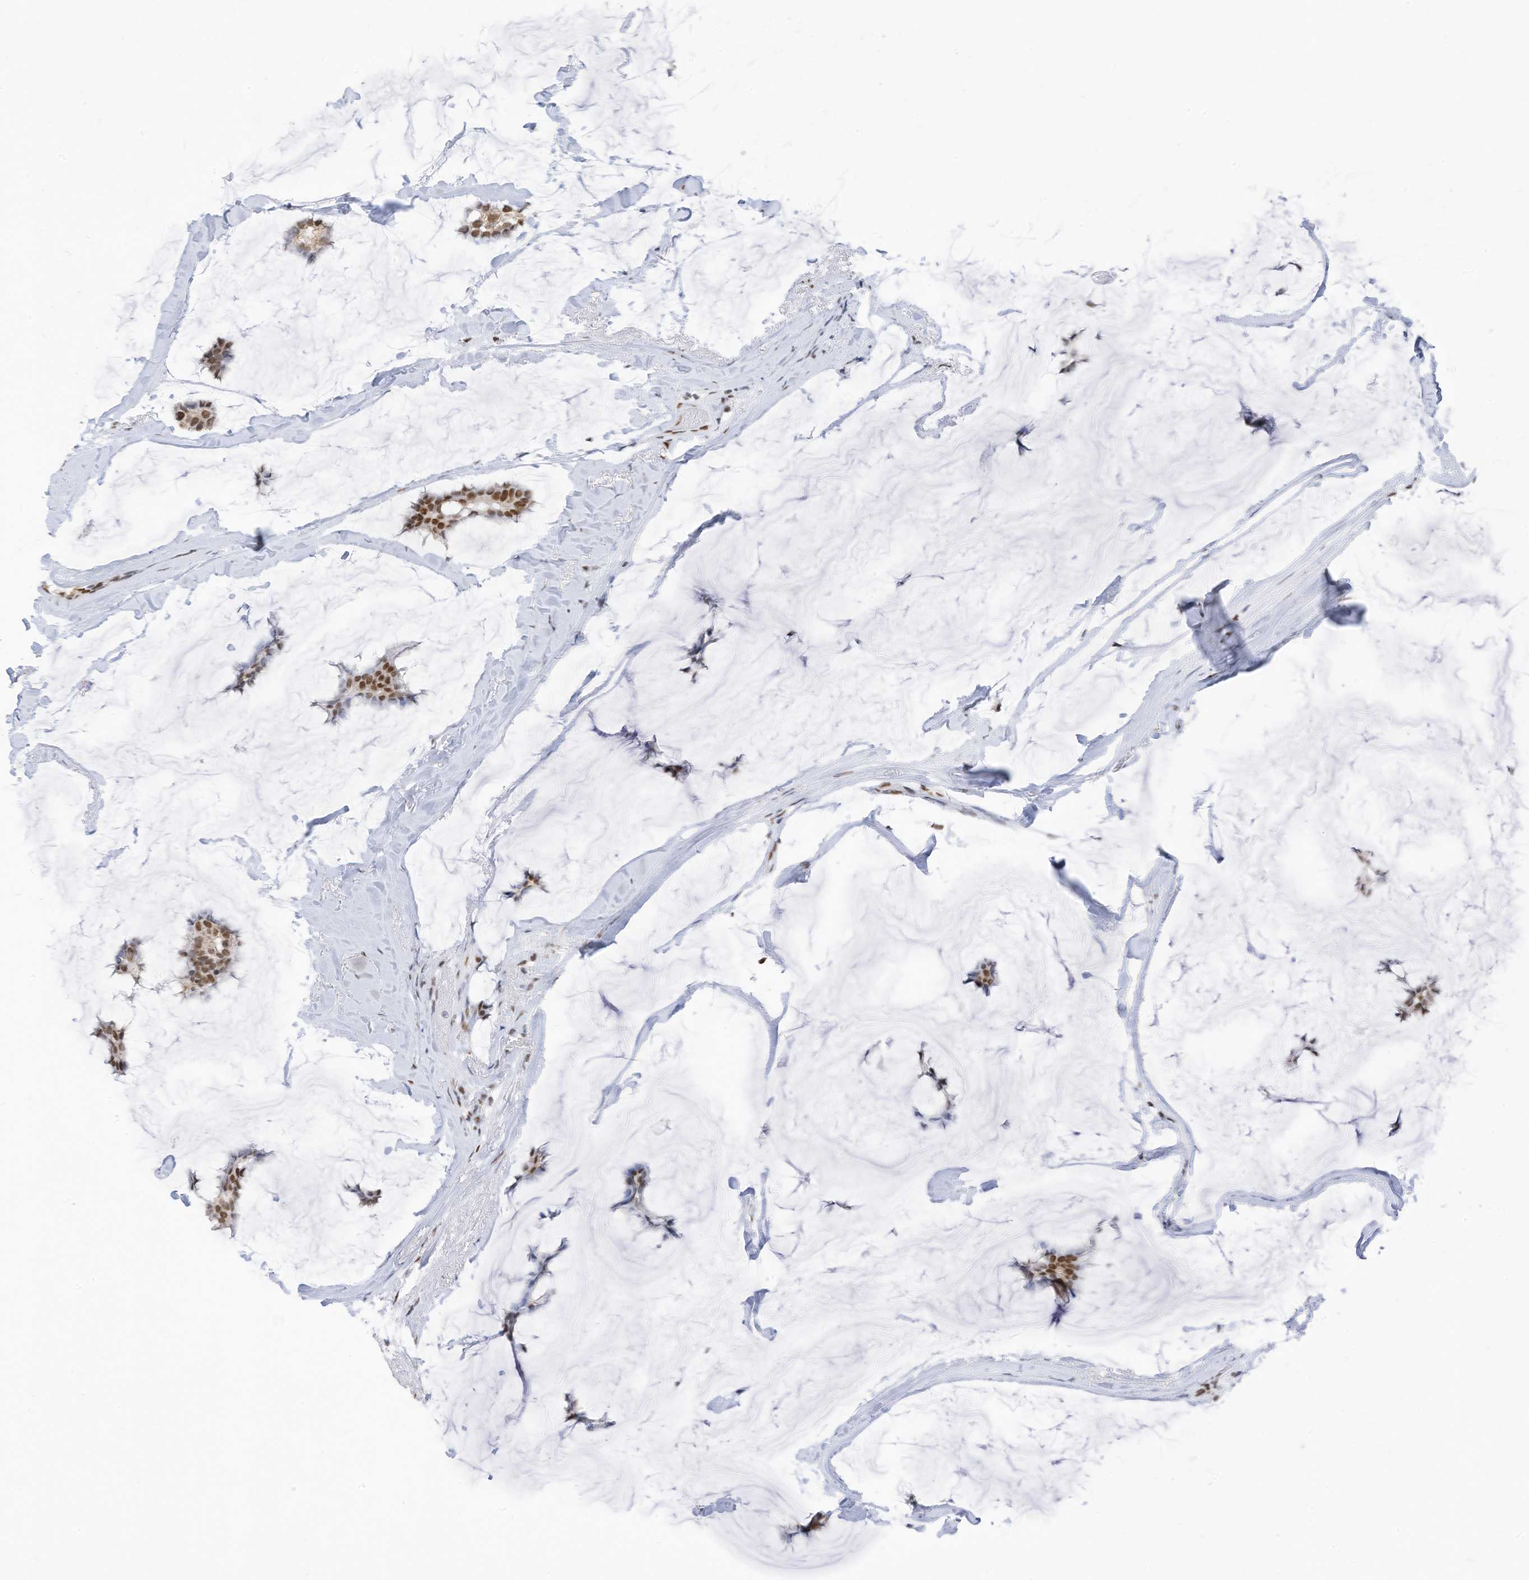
{"staining": {"intensity": "moderate", "quantity": ">75%", "location": "nuclear"}, "tissue": "breast cancer", "cell_type": "Tumor cells", "image_type": "cancer", "snomed": [{"axis": "morphology", "description": "Duct carcinoma"}, {"axis": "topography", "description": "Breast"}], "caption": "Immunohistochemistry (IHC) photomicrograph of invasive ductal carcinoma (breast) stained for a protein (brown), which exhibits medium levels of moderate nuclear positivity in approximately >75% of tumor cells.", "gene": "KHSRP", "patient": {"sex": "female", "age": 93}}